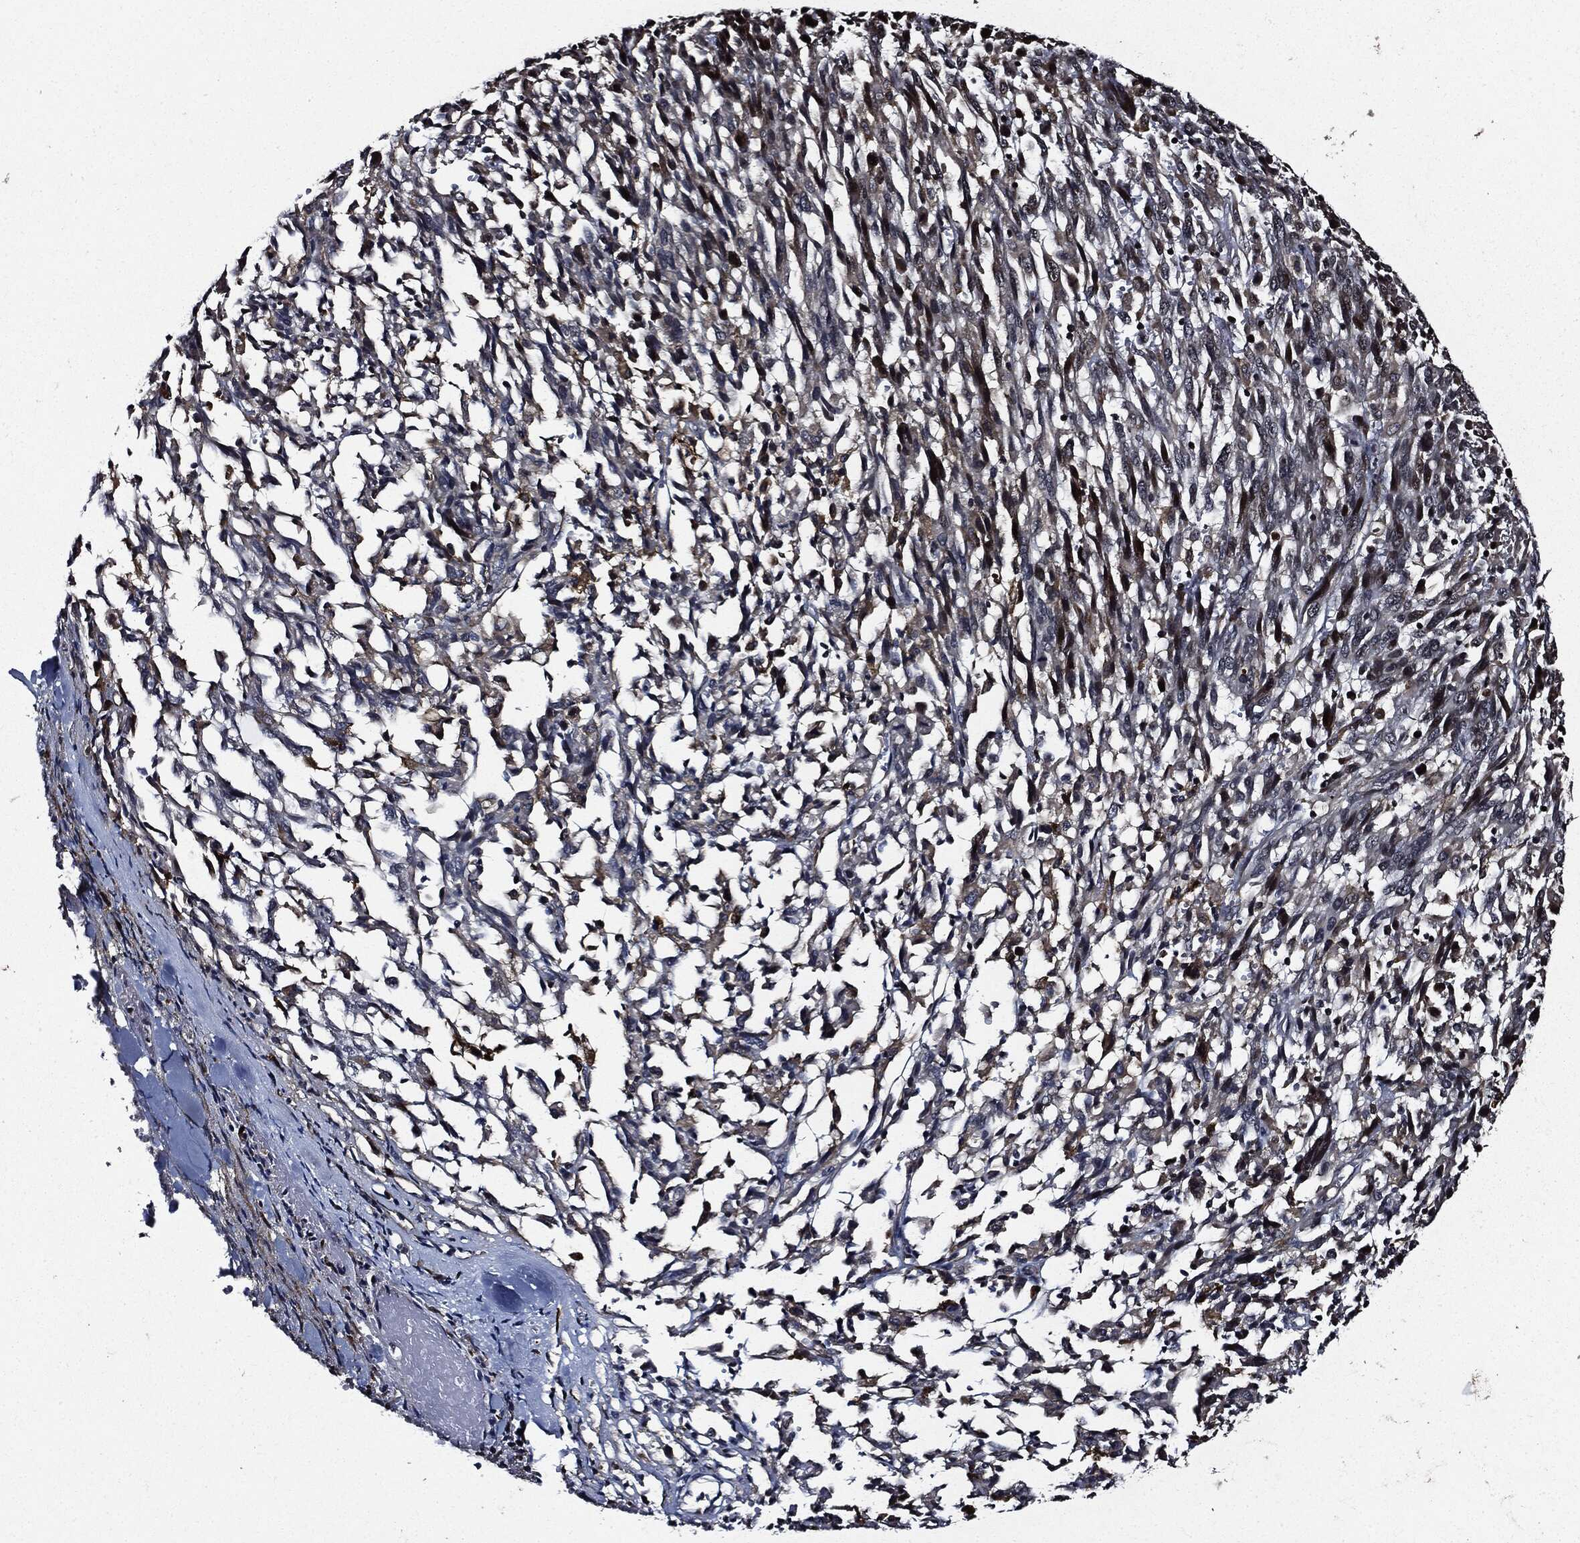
{"staining": {"intensity": "weak", "quantity": "<25%", "location": "cytoplasmic/membranous"}, "tissue": "melanoma", "cell_type": "Tumor cells", "image_type": "cancer", "snomed": [{"axis": "morphology", "description": "Malignant melanoma, NOS"}, {"axis": "topography", "description": "Skin"}], "caption": "This is a histopathology image of immunohistochemistry staining of melanoma, which shows no expression in tumor cells. (DAB immunohistochemistry (IHC) visualized using brightfield microscopy, high magnification).", "gene": "SUGT1", "patient": {"sex": "female", "age": 91}}